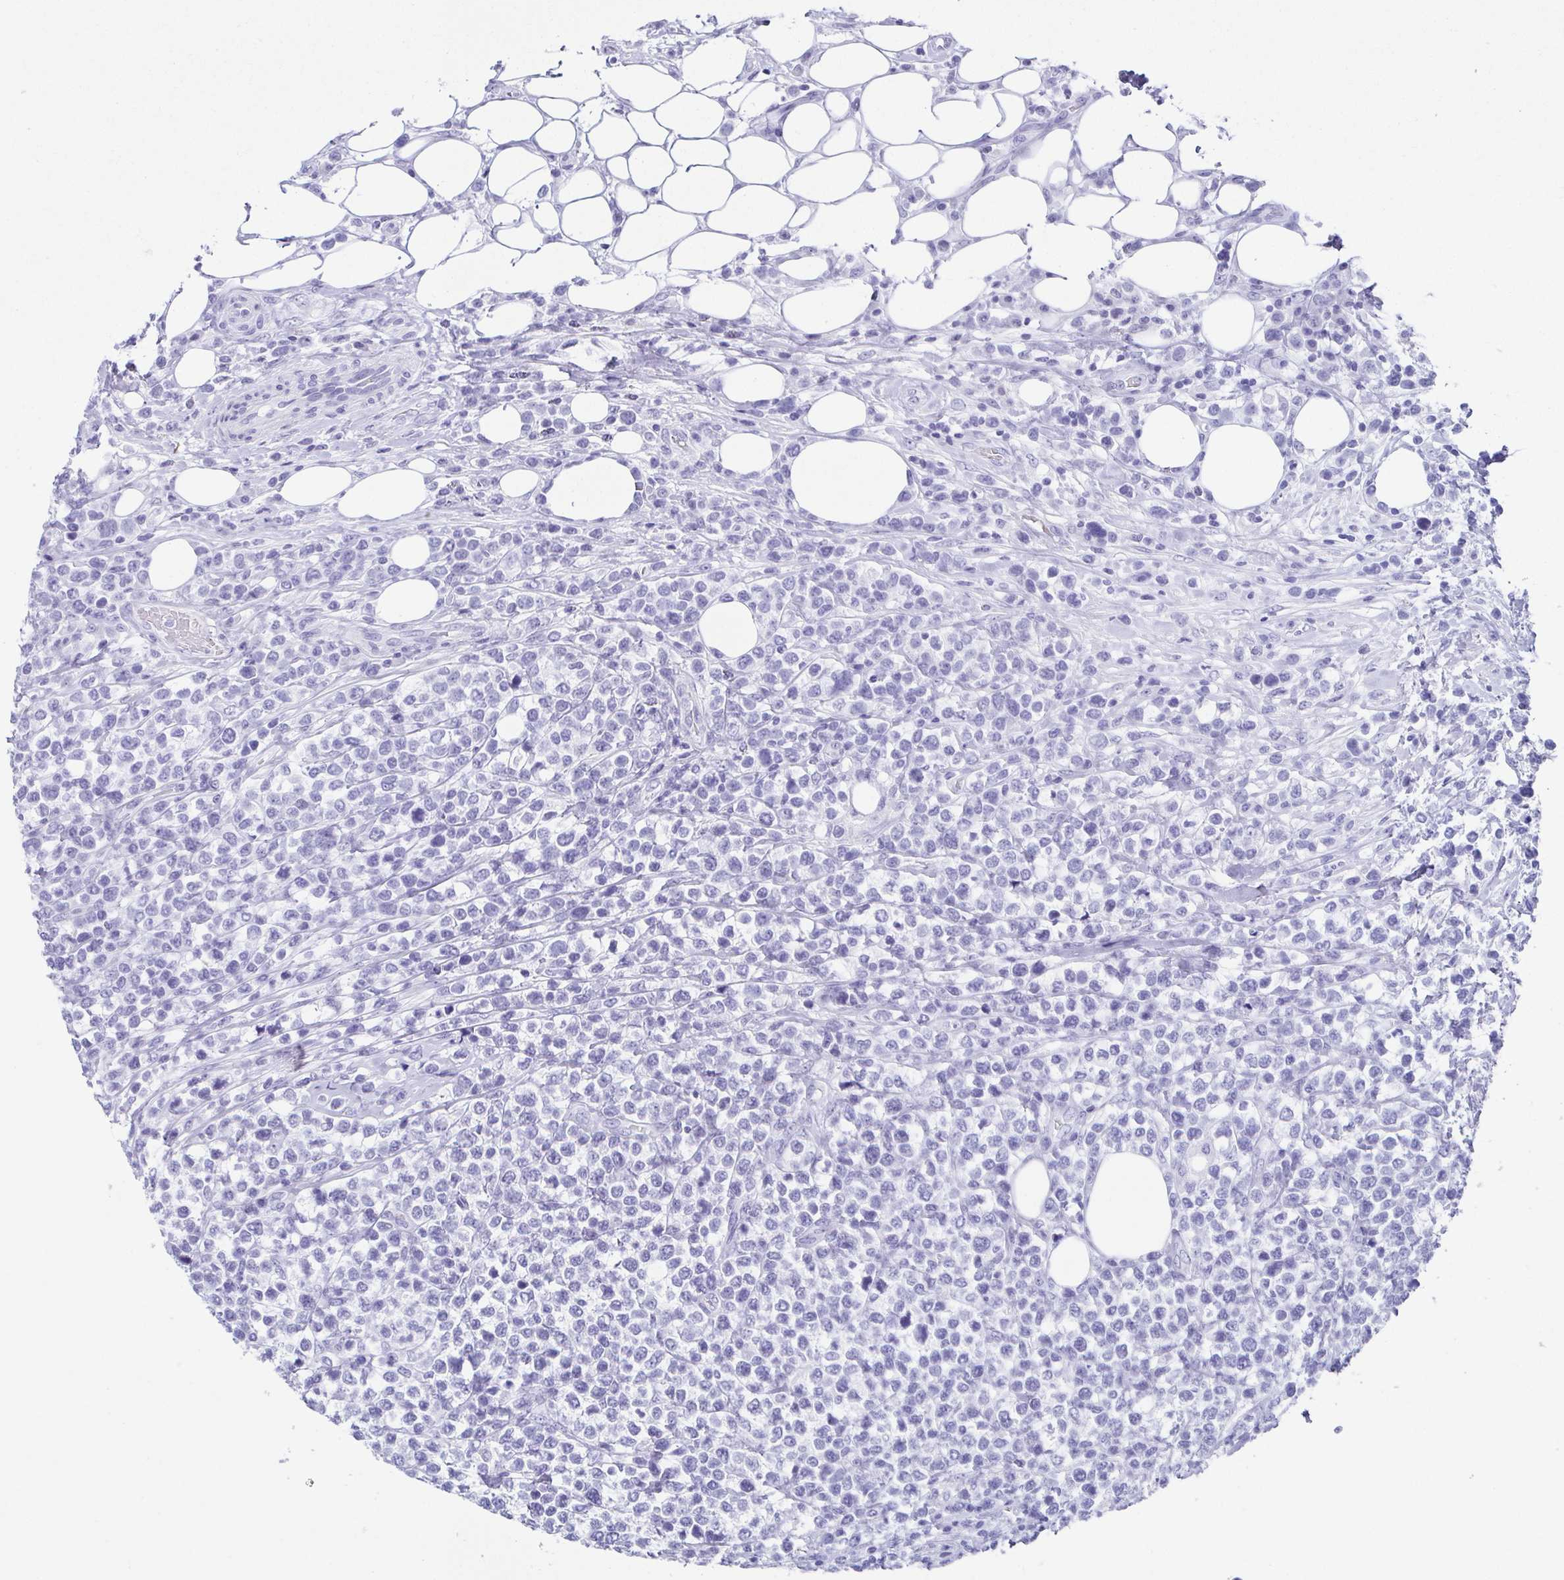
{"staining": {"intensity": "negative", "quantity": "none", "location": "none"}, "tissue": "lymphoma", "cell_type": "Tumor cells", "image_type": "cancer", "snomed": [{"axis": "morphology", "description": "Malignant lymphoma, non-Hodgkin's type, High grade"}, {"axis": "topography", "description": "Soft tissue"}], "caption": "Immunohistochemical staining of human malignant lymphoma, non-Hodgkin's type (high-grade) demonstrates no significant positivity in tumor cells. (DAB (3,3'-diaminobenzidine) IHC visualized using brightfield microscopy, high magnification).", "gene": "ESX1", "patient": {"sex": "female", "age": 56}}